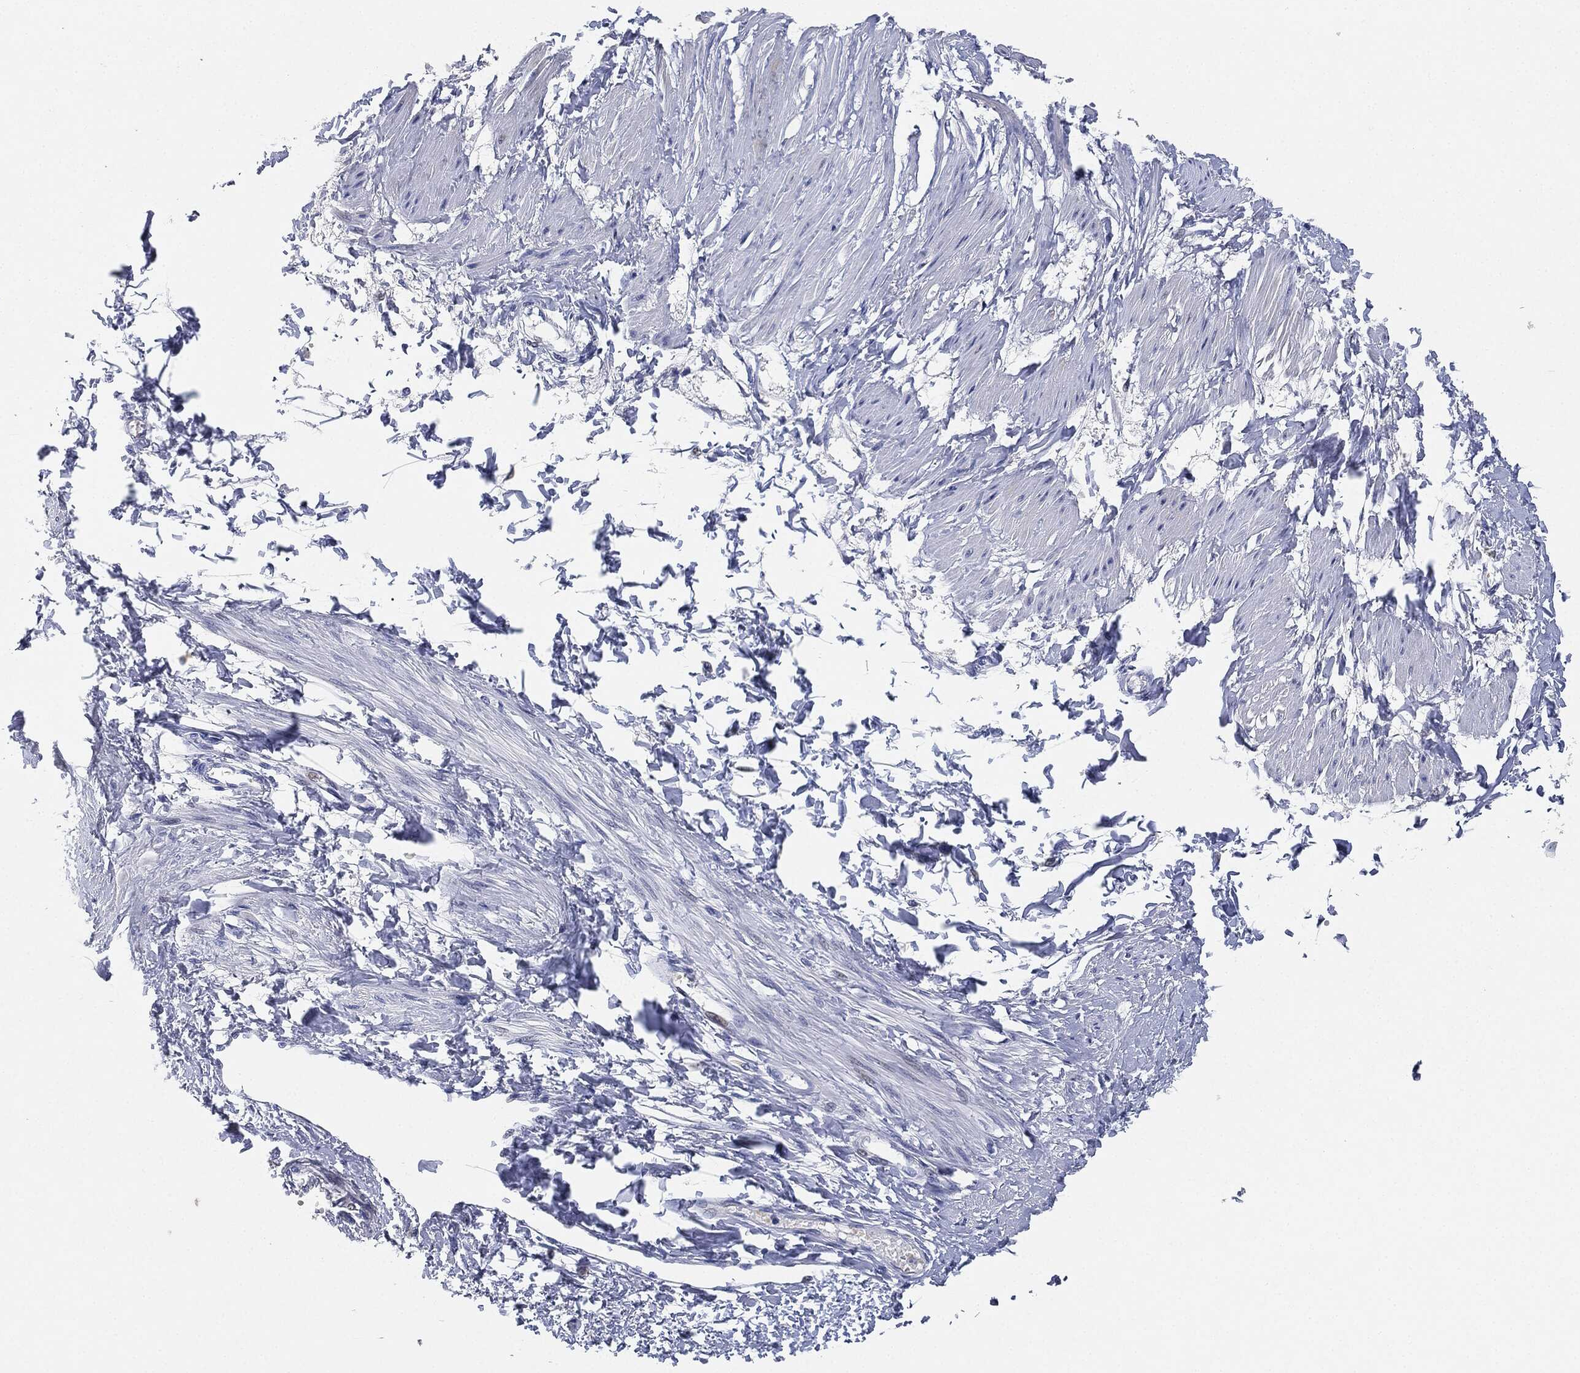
{"staining": {"intensity": "negative", "quantity": "none", "location": "none"}, "tissue": "smooth muscle", "cell_type": "Smooth muscle cells", "image_type": "normal", "snomed": [{"axis": "morphology", "description": "Normal tissue, NOS"}, {"axis": "topography", "description": "Smooth muscle"}, {"axis": "topography", "description": "Uterus"}], "caption": "This micrograph is of unremarkable smooth muscle stained with immunohistochemistry to label a protein in brown with the nuclei are counter-stained blue. There is no staining in smooth muscle cells. (Immunohistochemistry (ihc), brightfield microscopy, high magnification).", "gene": "NTRK1", "patient": {"sex": "female", "age": 39}}